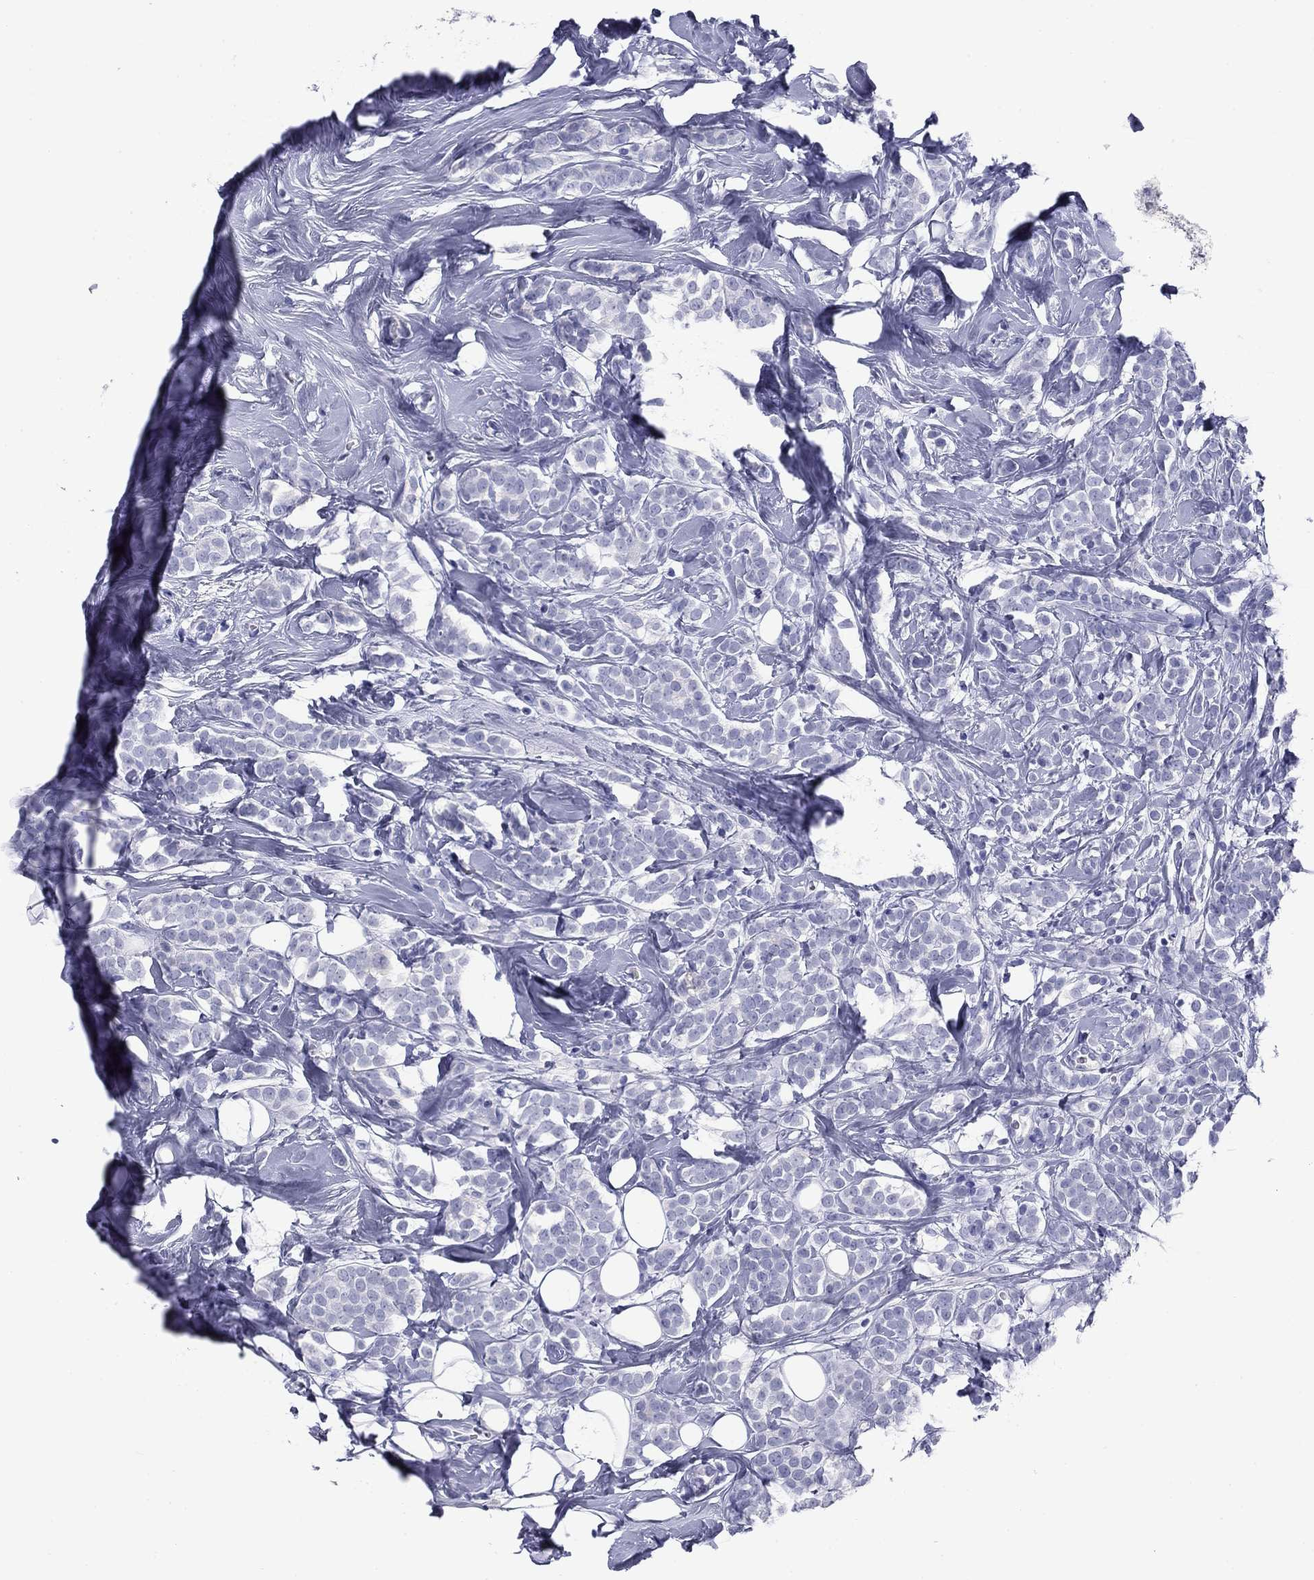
{"staining": {"intensity": "negative", "quantity": "none", "location": "none"}, "tissue": "breast cancer", "cell_type": "Tumor cells", "image_type": "cancer", "snomed": [{"axis": "morphology", "description": "Lobular carcinoma"}, {"axis": "topography", "description": "Breast"}], "caption": "High power microscopy histopathology image of an immunohistochemistry photomicrograph of lobular carcinoma (breast), revealing no significant expression in tumor cells. (DAB immunohistochemistry with hematoxylin counter stain).", "gene": "NPPA", "patient": {"sex": "female", "age": 49}}